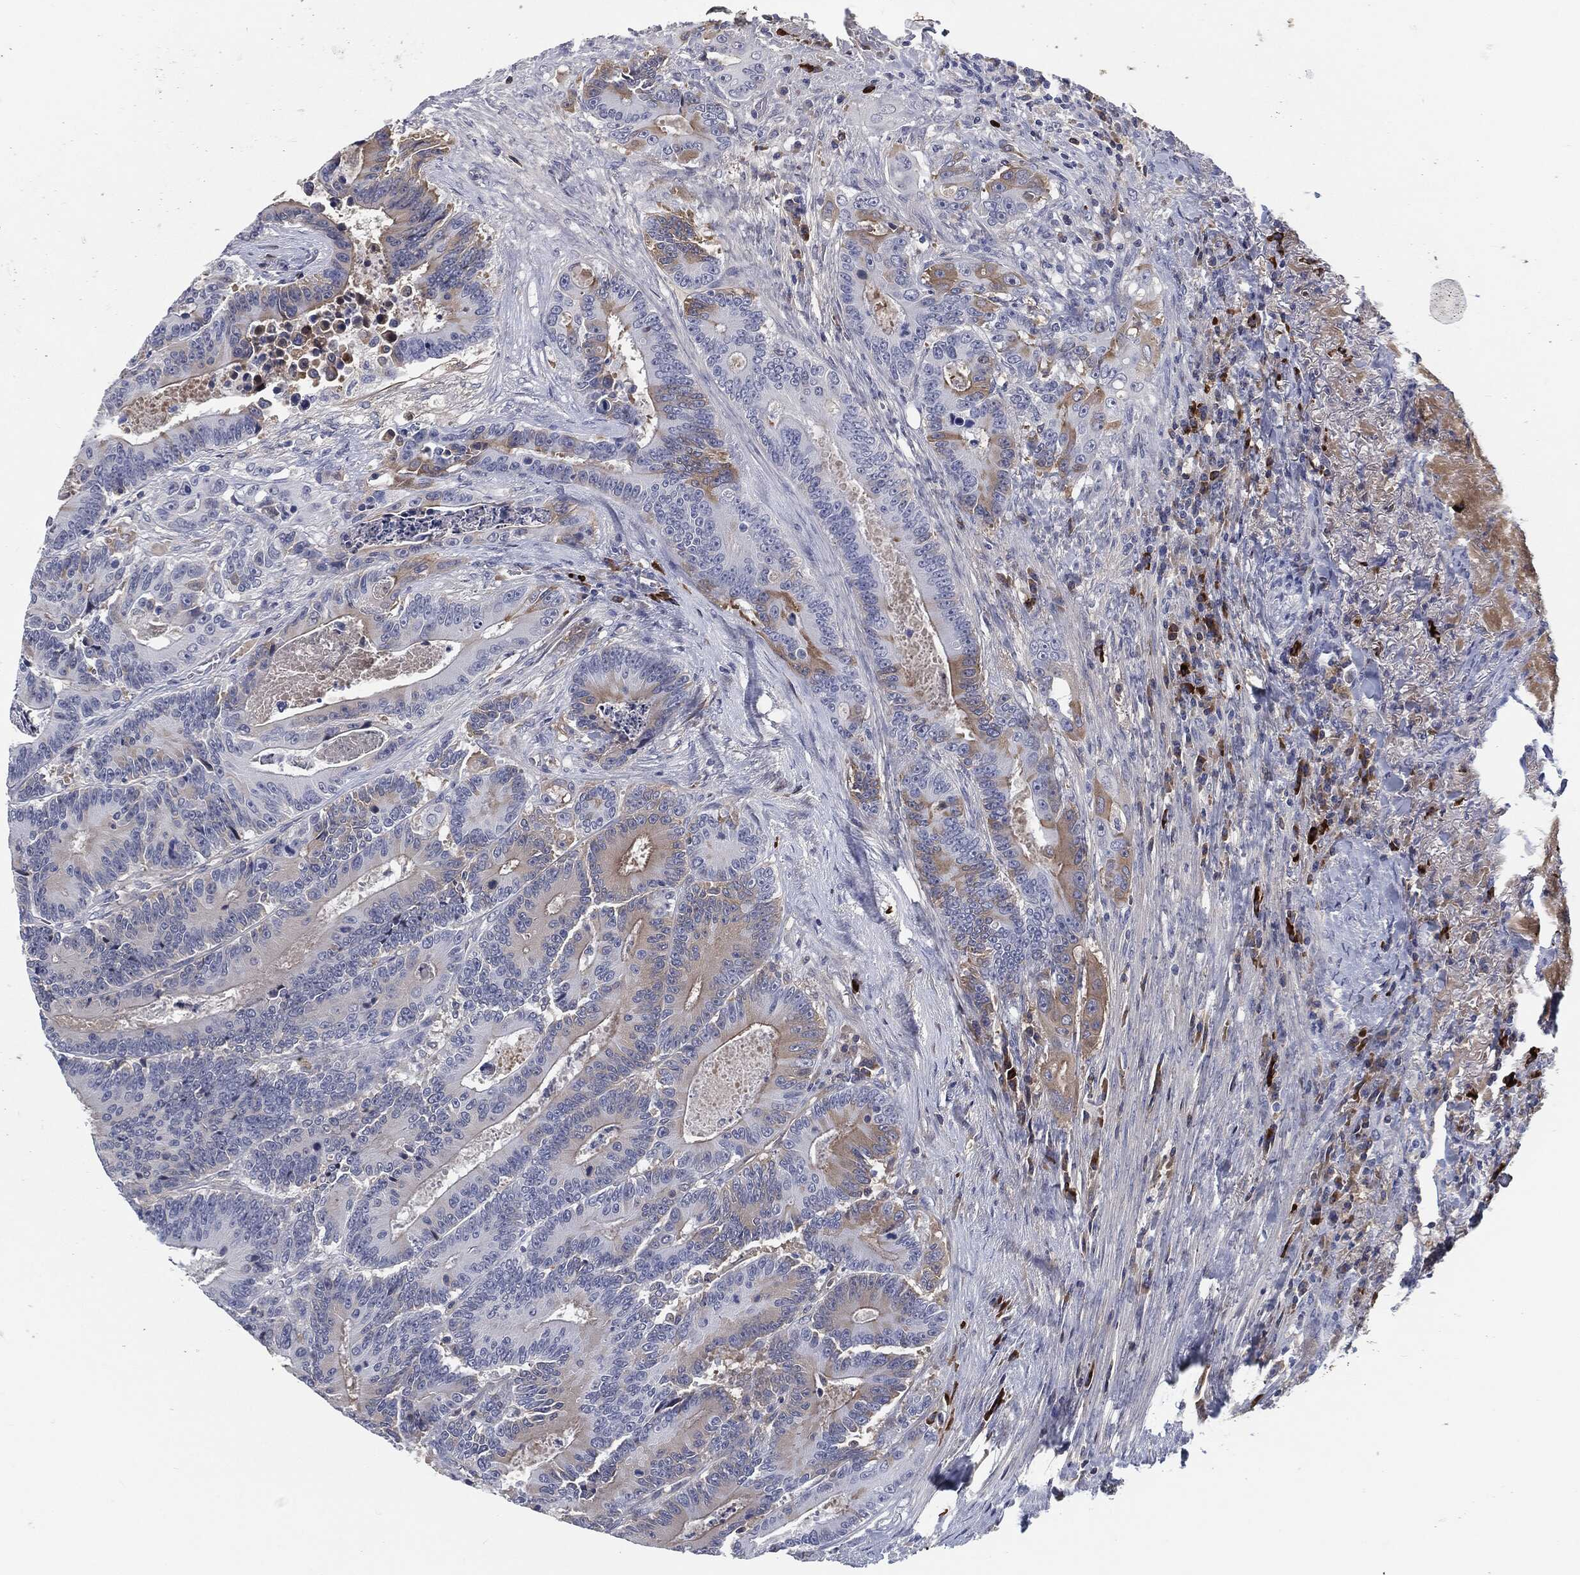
{"staining": {"intensity": "moderate", "quantity": "<25%", "location": "cytoplasmic/membranous"}, "tissue": "colorectal cancer", "cell_type": "Tumor cells", "image_type": "cancer", "snomed": [{"axis": "morphology", "description": "Adenocarcinoma, NOS"}, {"axis": "topography", "description": "Colon"}], "caption": "Immunohistochemistry photomicrograph of neoplastic tissue: colorectal cancer stained using IHC demonstrates low levels of moderate protein expression localized specifically in the cytoplasmic/membranous of tumor cells, appearing as a cytoplasmic/membranous brown color.", "gene": "MST1", "patient": {"sex": "male", "age": 83}}